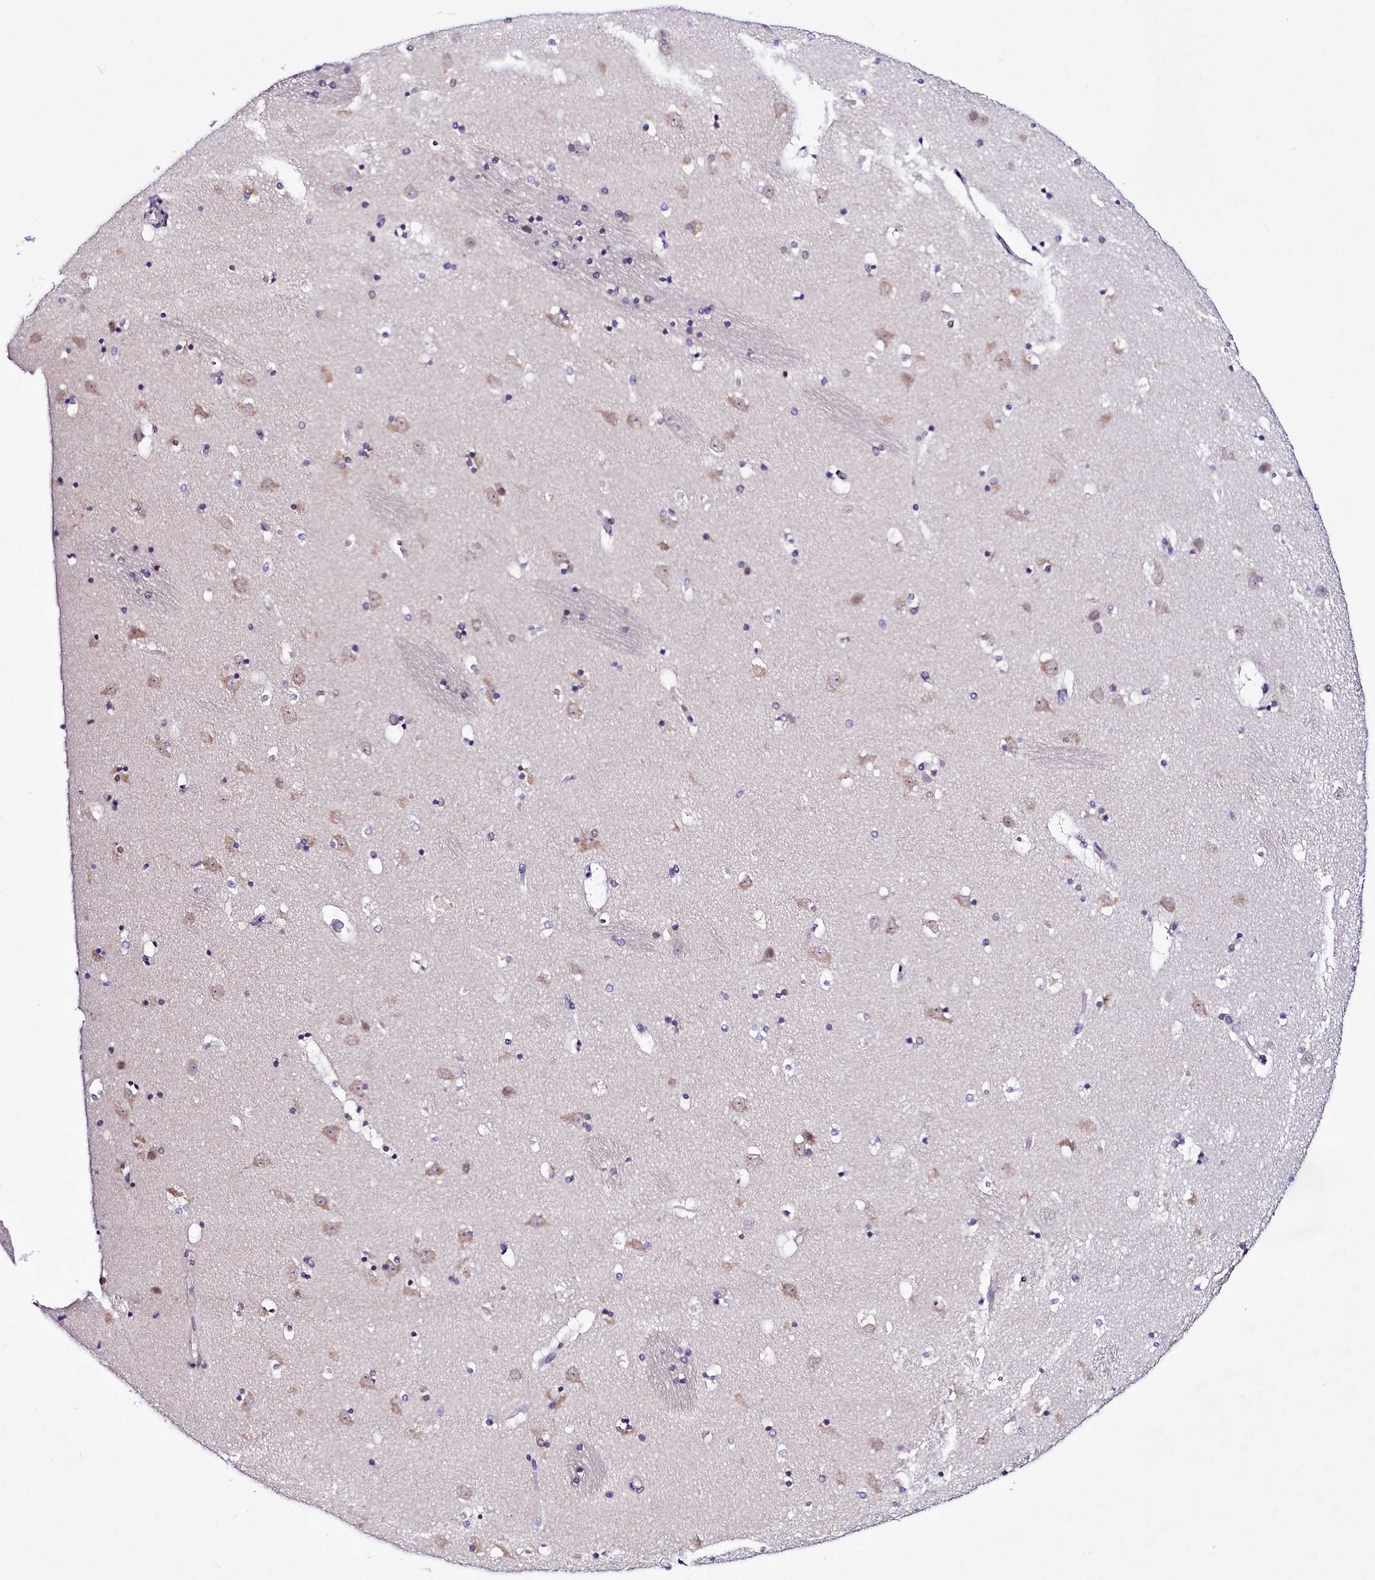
{"staining": {"intensity": "negative", "quantity": "none", "location": "none"}, "tissue": "caudate", "cell_type": "Glial cells", "image_type": "normal", "snomed": [{"axis": "morphology", "description": "Normal tissue, NOS"}, {"axis": "topography", "description": "Lateral ventricle wall"}], "caption": "A micrograph of caudate stained for a protein exhibits no brown staining in glial cells. (DAB (3,3'-diaminobenzidine) IHC visualized using brightfield microscopy, high magnification).", "gene": "LEUTX", "patient": {"sex": "male", "age": 45}}